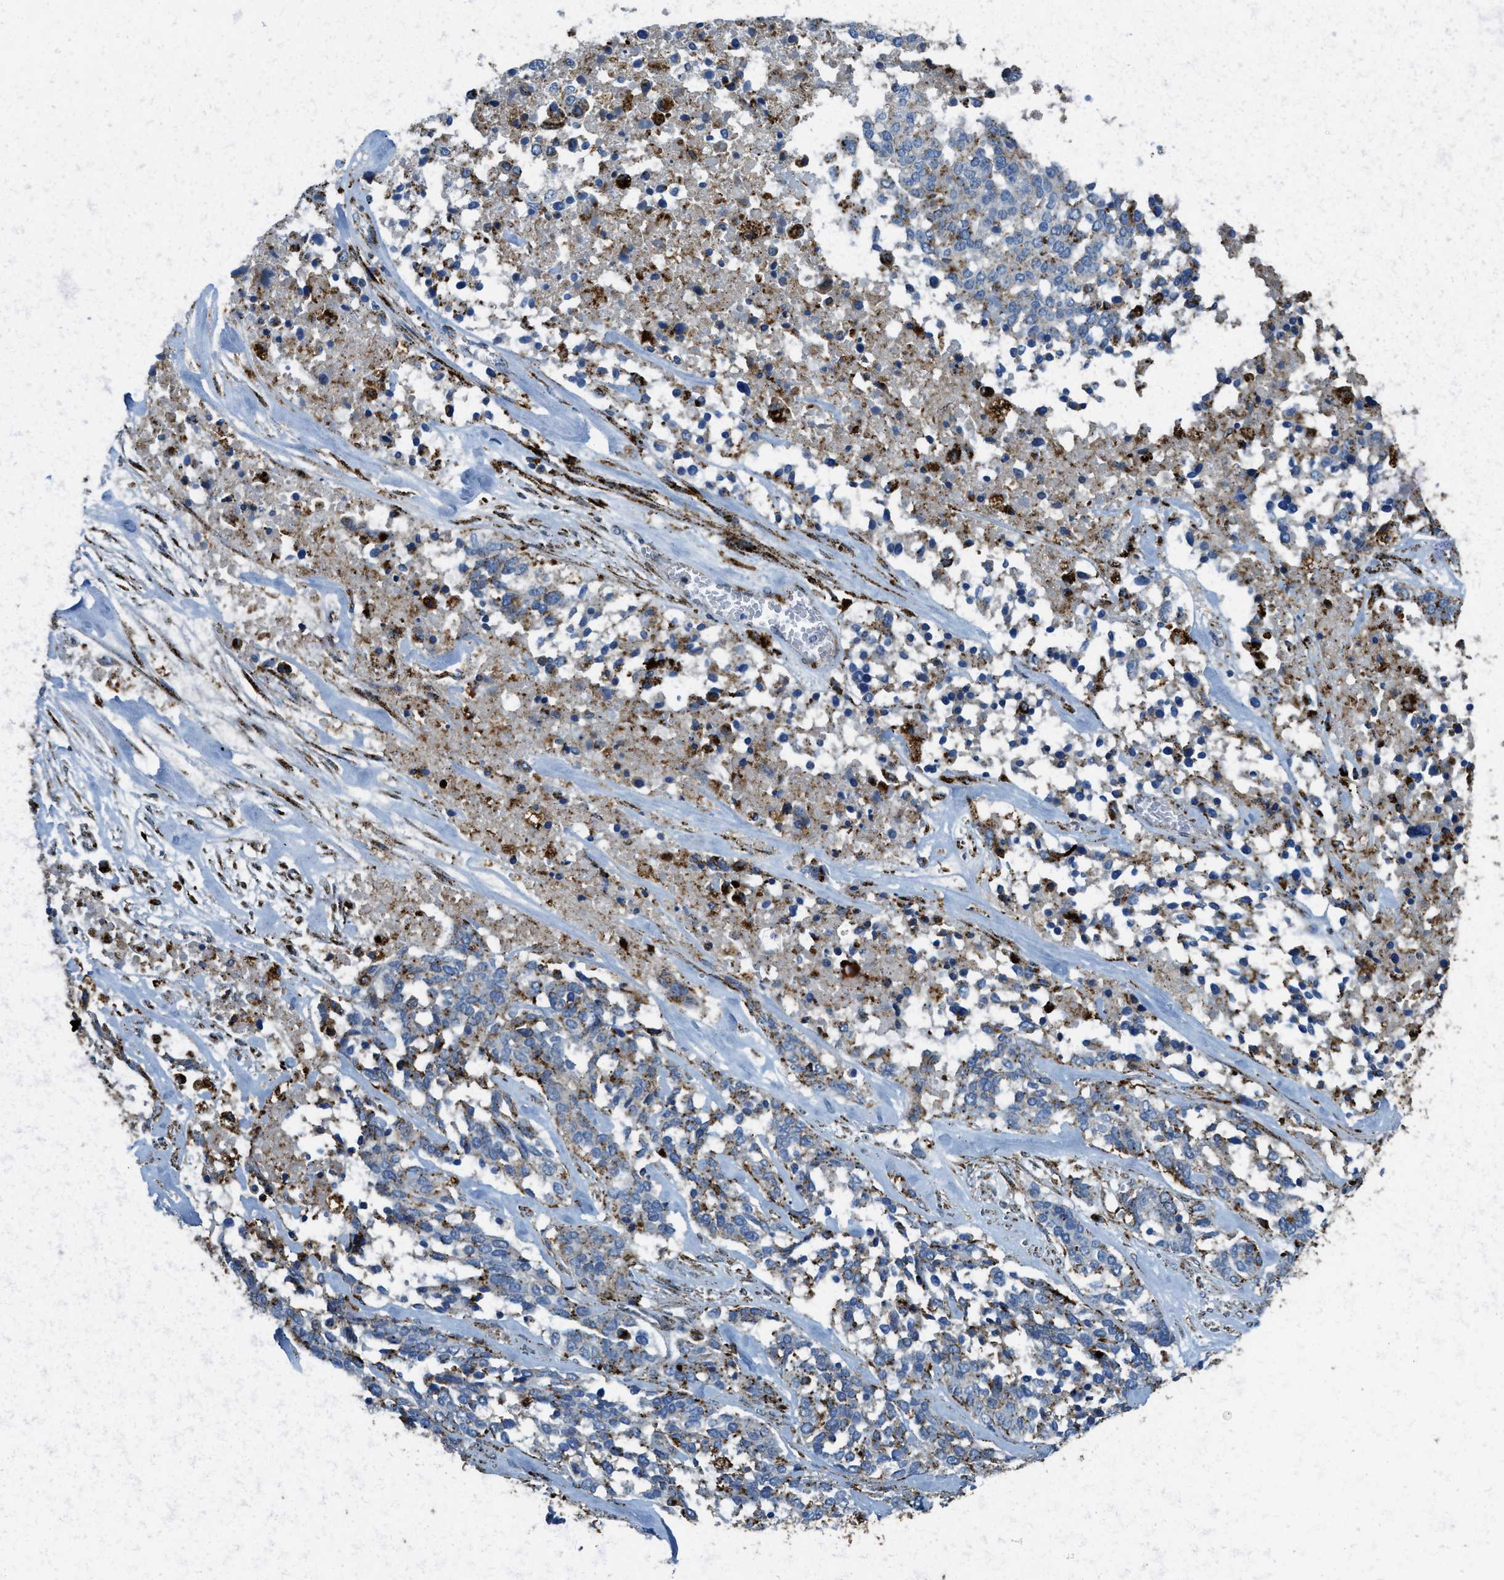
{"staining": {"intensity": "moderate", "quantity": "25%-75%", "location": "cytoplasmic/membranous"}, "tissue": "ovarian cancer", "cell_type": "Tumor cells", "image_type": "cancer", "snomed": [{"axis": "morphology", "description": "Cystadenocarcinoma, serous, NOS"}, {"axis": "topography", "description": "Ovary"}], "caption": "Brown immunohistochemical staining in human ovarian cancer (serous cystadenocarcinoma) reveals moderate cytoplasmic/membranous staining in about 25%-75% of tumor cells.", "gene": "SCARB2", "patient": {"sex": "female", "age": 44}}